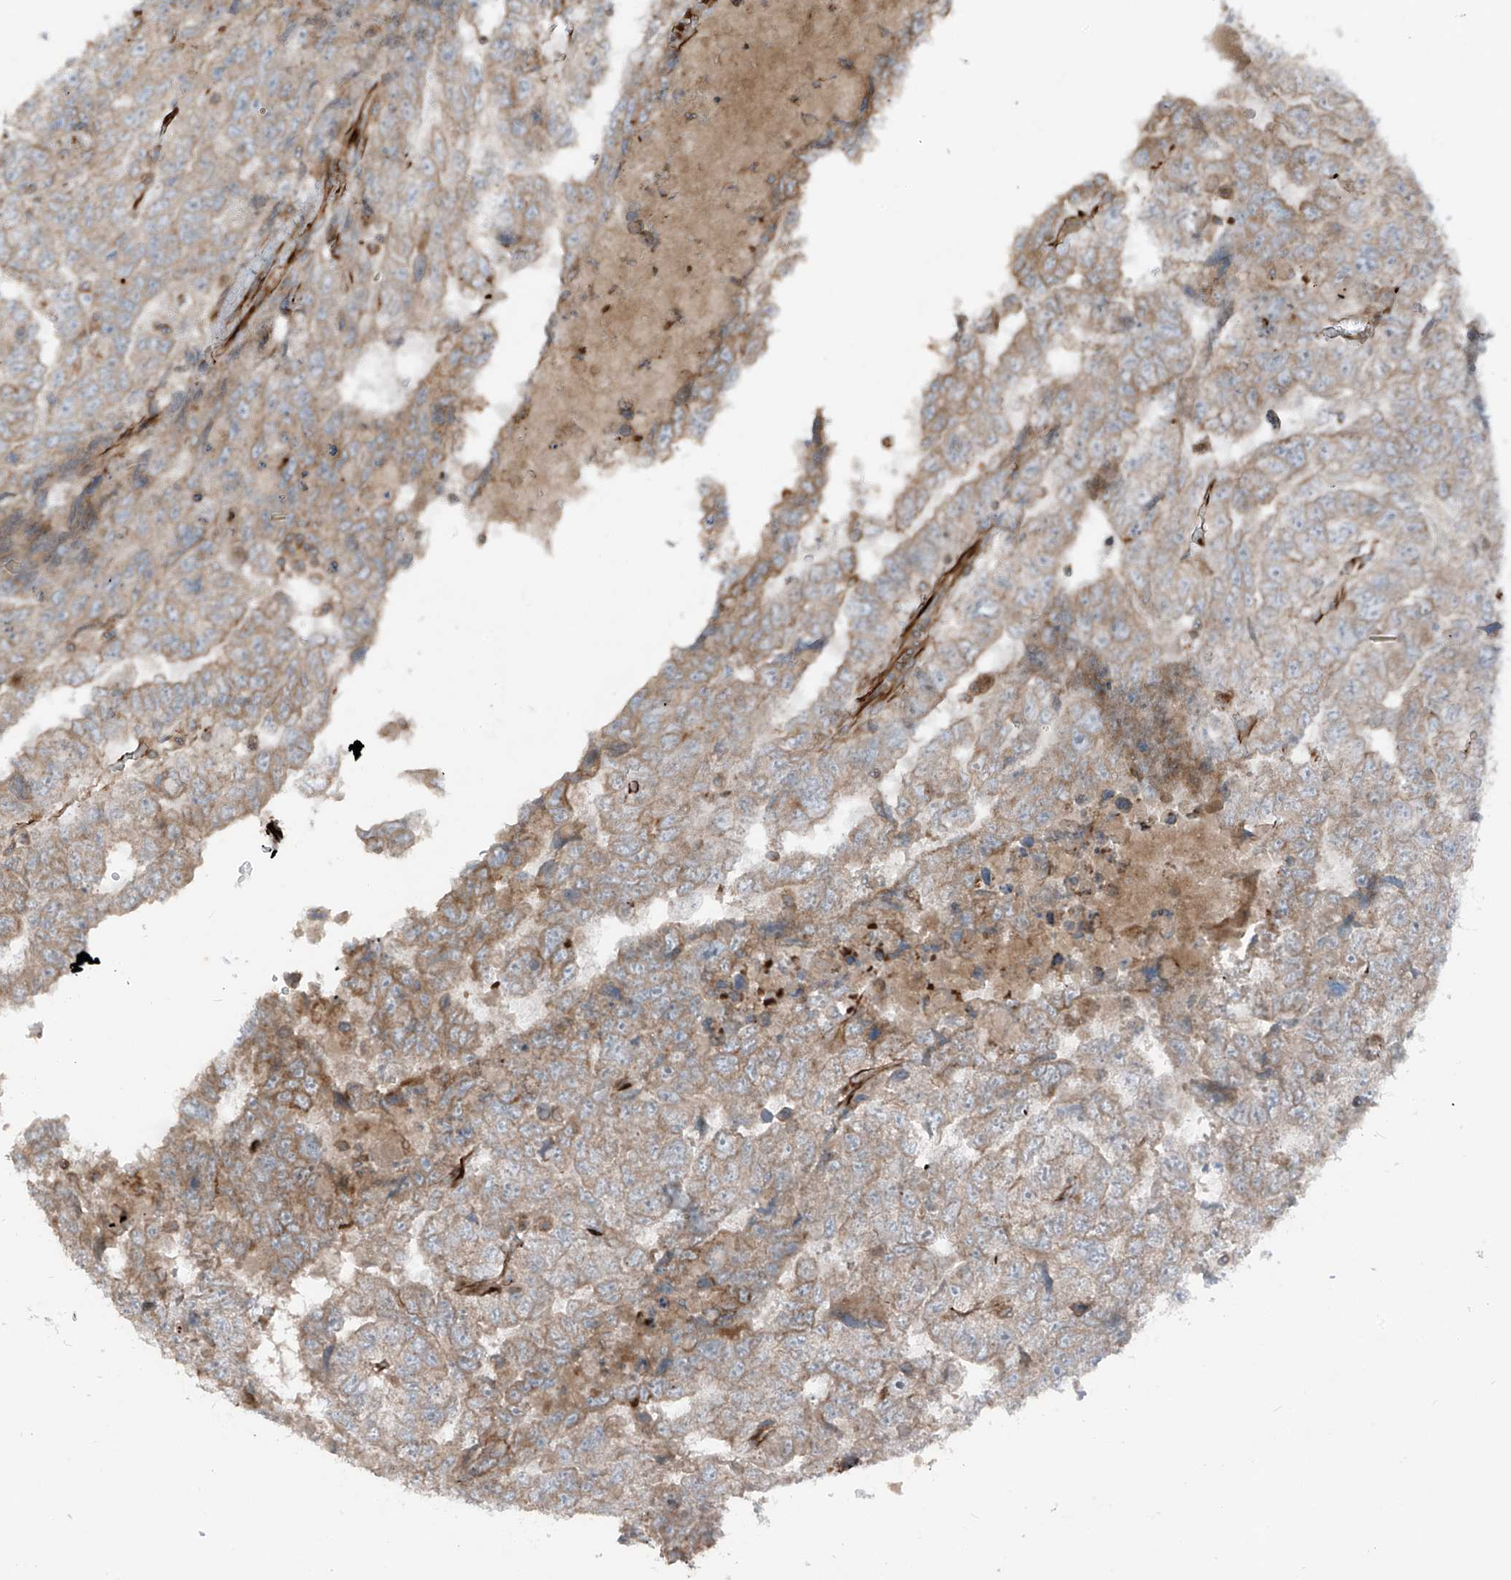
{"staining": {"intensity": "weak", "quantity": ">75%", "location": "cytoplasmic/membranous"}, "tissue": "testis cancer", "cell_type": "Tumor cells", "image_type": "cancer", "snomed": [{"axis": "morphology", "description": "Carcinoma, Embryonal, NOS"}, {"axis": "topography", "description": "Testis"}], "caption": "IHC micrograph of testis cancer stained for a protein (brown), which reveals low levels of weak cytoplasmic/membranous staining in about >75% of tumor cells.", "gene": "ERLEC1", "patient": {"sex": "male", "age": 36}}